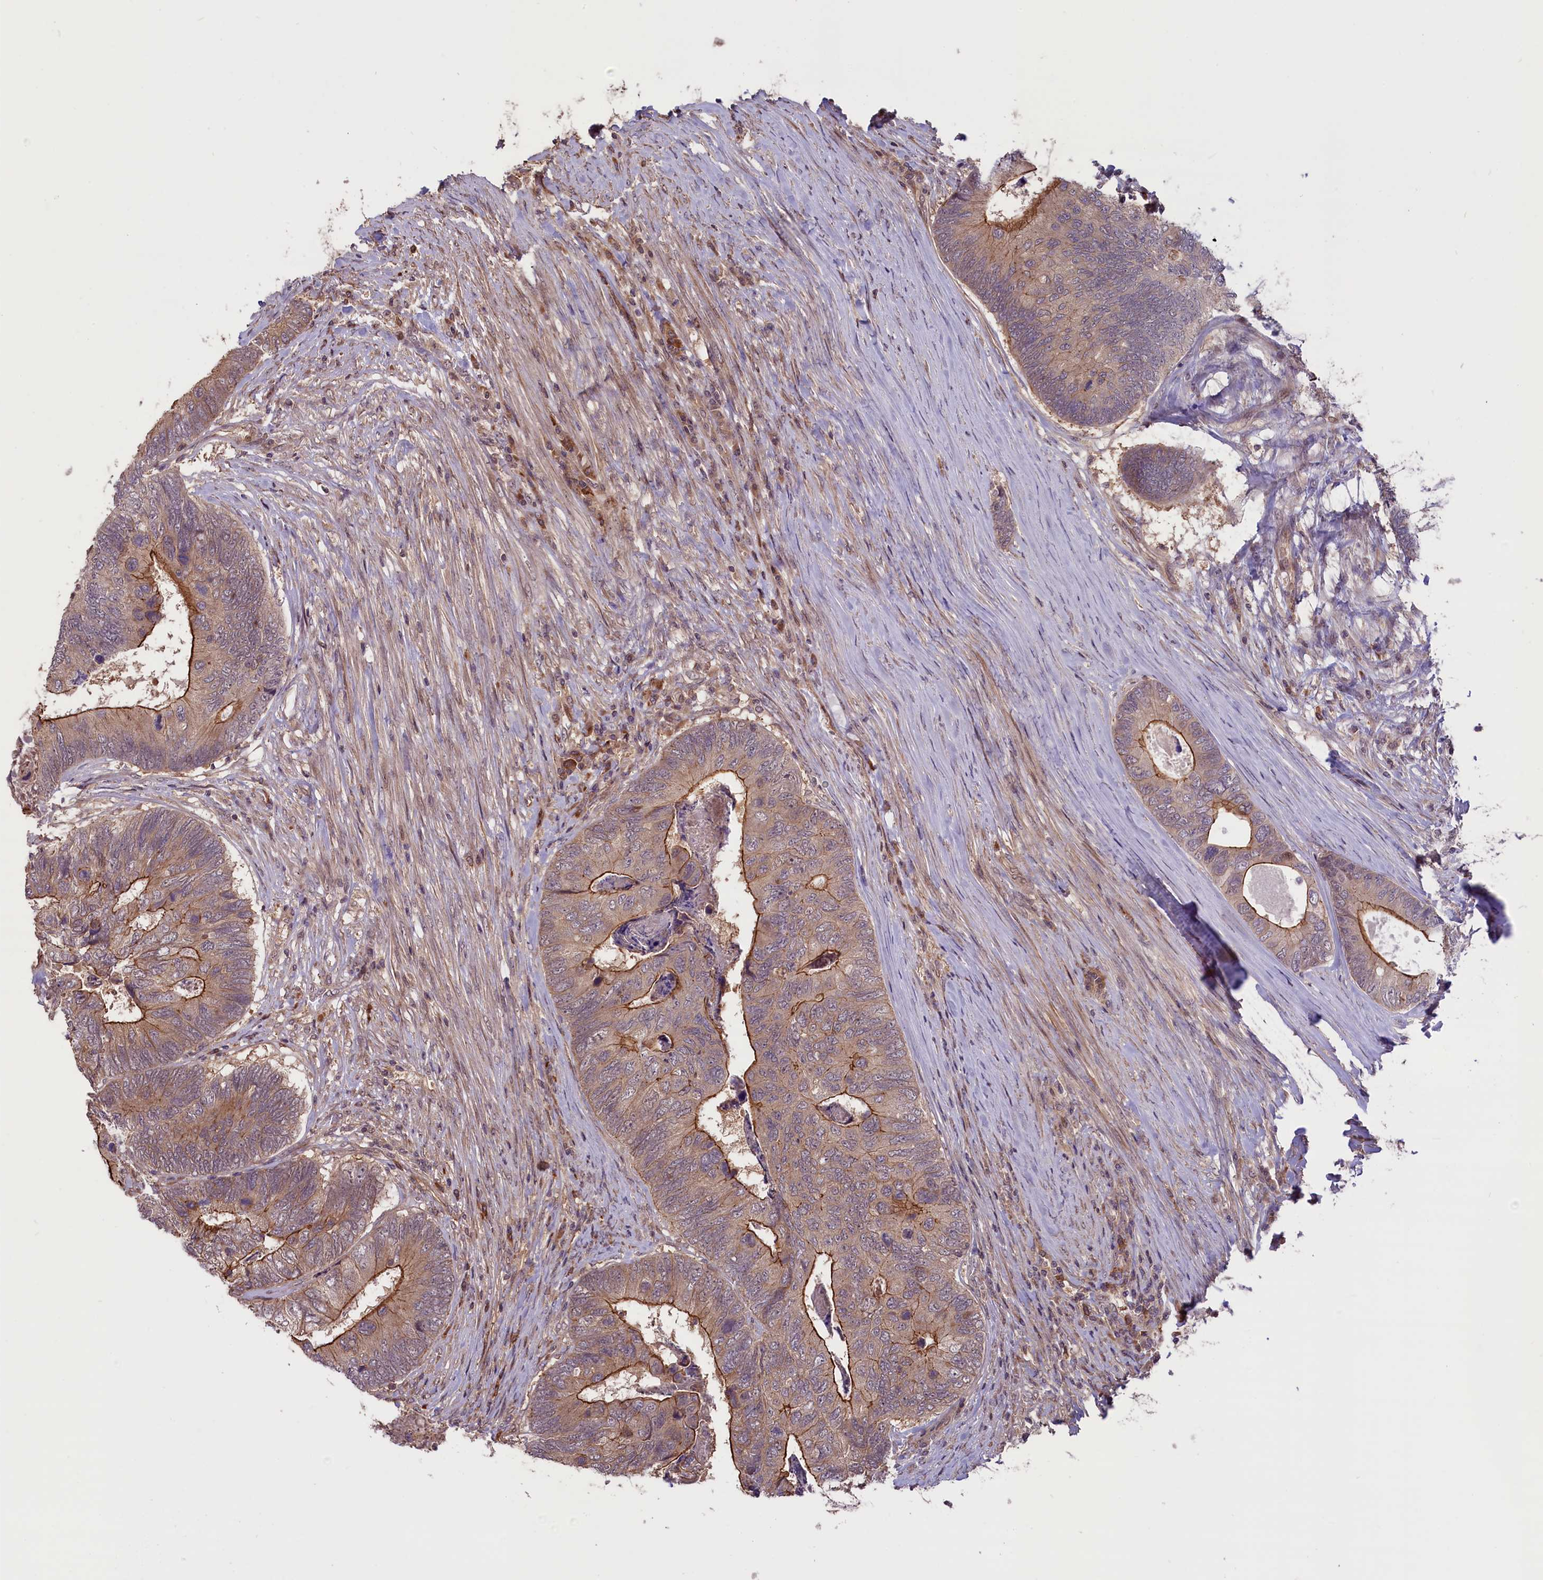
{"staining": {"intensity": "strong", "quantity": "25%-75%", "location": "cytoplasmic/membranous"}, "tissue": "colorectal cancer", "cell_type": "Tumor cells", "image_type": "cancer", "snomed": [{"axis": "morphology", "description": "Adenocarcinoma, NOS"}, {"axis": "topography", "description": "Colon"}], "caption": "About 25%-75% of tumor cells in human colorectal adenocarcinoma exhibit strong cytoplasmic/membranous protein staining as visualized by brown immunohistochemical staining.", "gene": "RIC8A", "patient": {"sex": "female", "age": 67}}